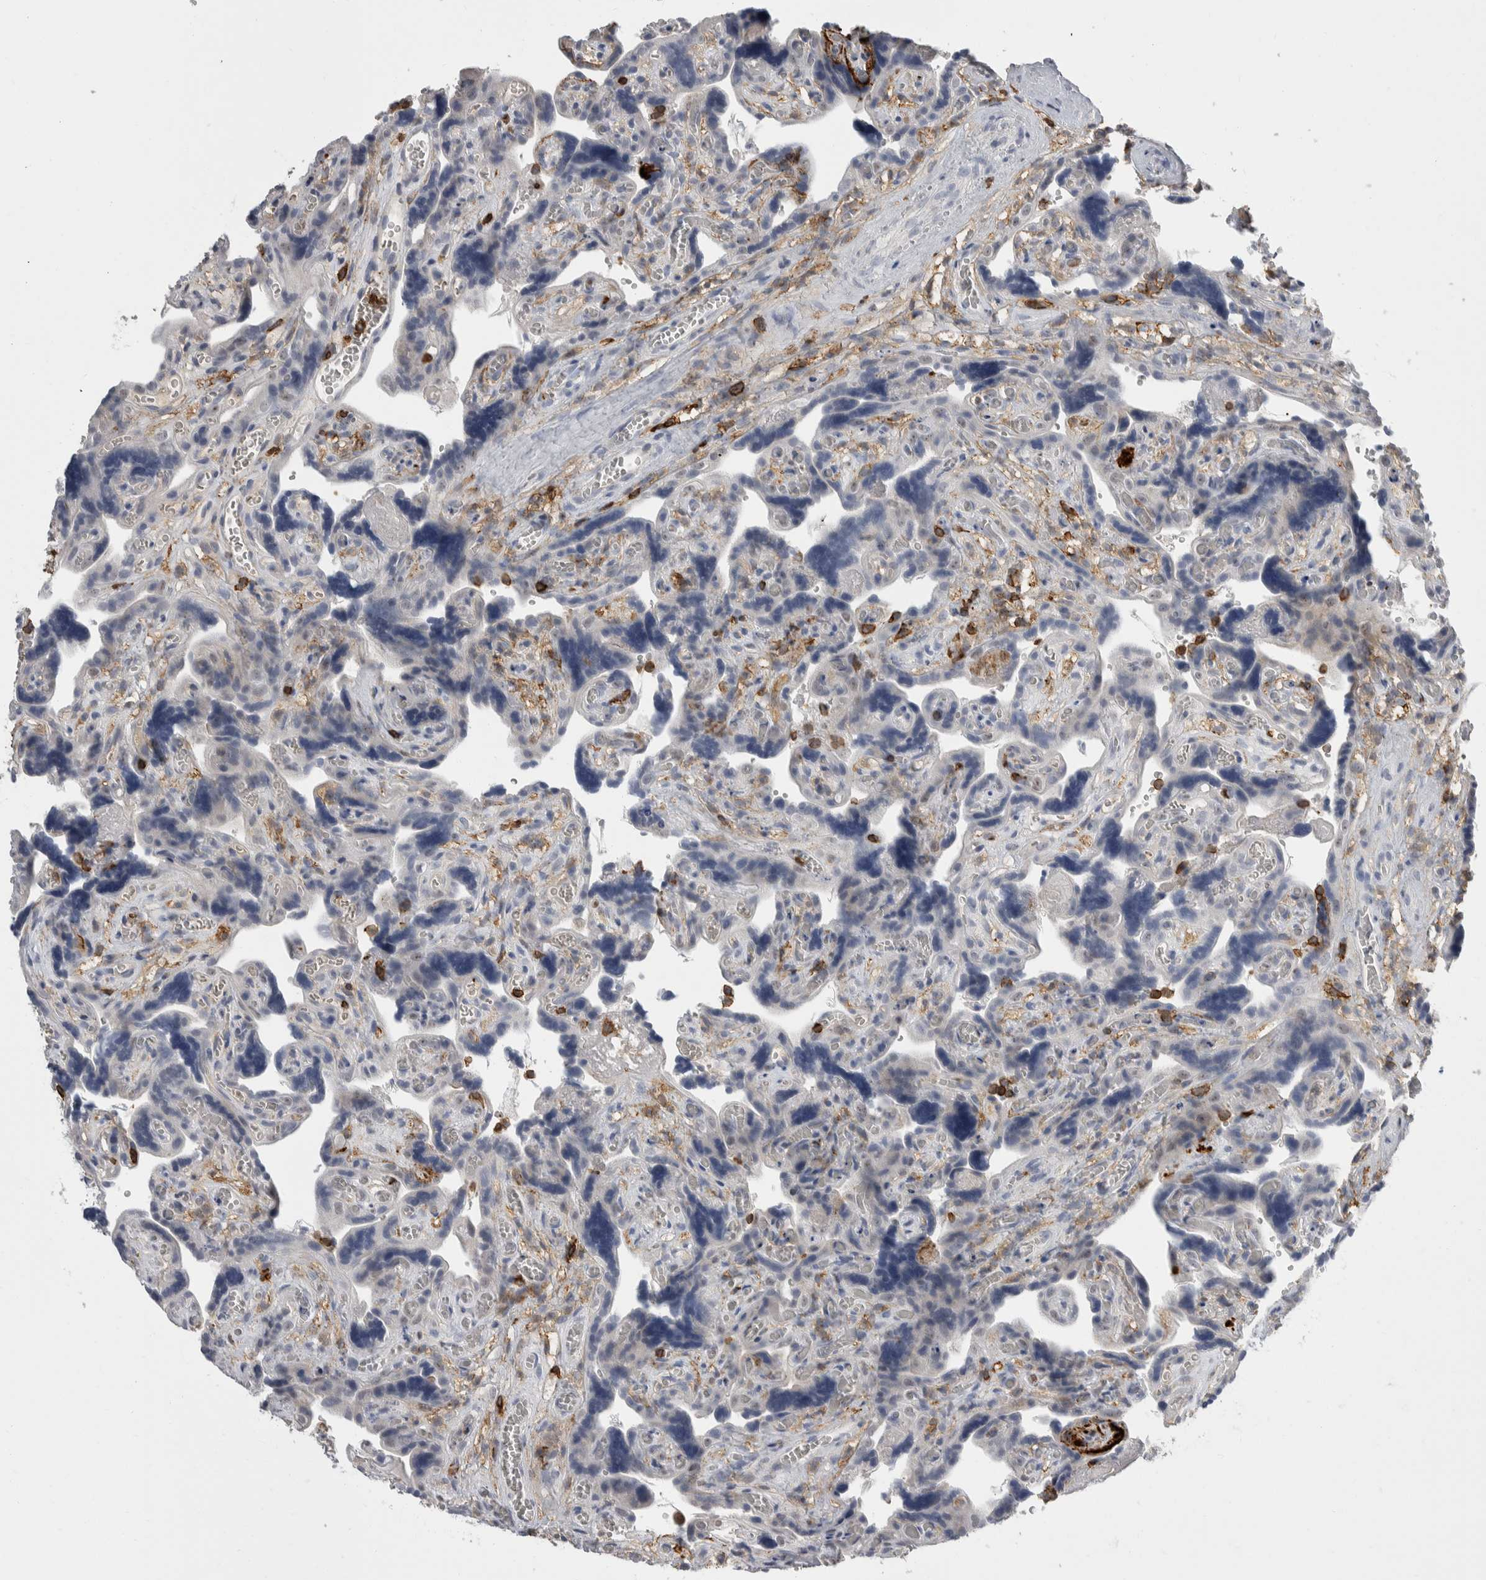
{"staining": {"intensity": "negative", "quantity": "none", "location": "none"}, "tissue": "placenta", "cell_type": "Decidual cells", "image_type": "normal", "snomed": [{"axis": "morphology", "description": "Normal tissue, NOS"}, {"axis": "topography", "description": "Placenta"}], "caption": "Decidual cells show no significant protein expression in unremarkable placenta. The staining was performed using DAB to visualize the protein expression in brown, while the nuclei were stained in blue with hematoxylin (Magnification: 20x).", "gene": "CEP295NL", "patient": {"sex": "female", "age": 30}}